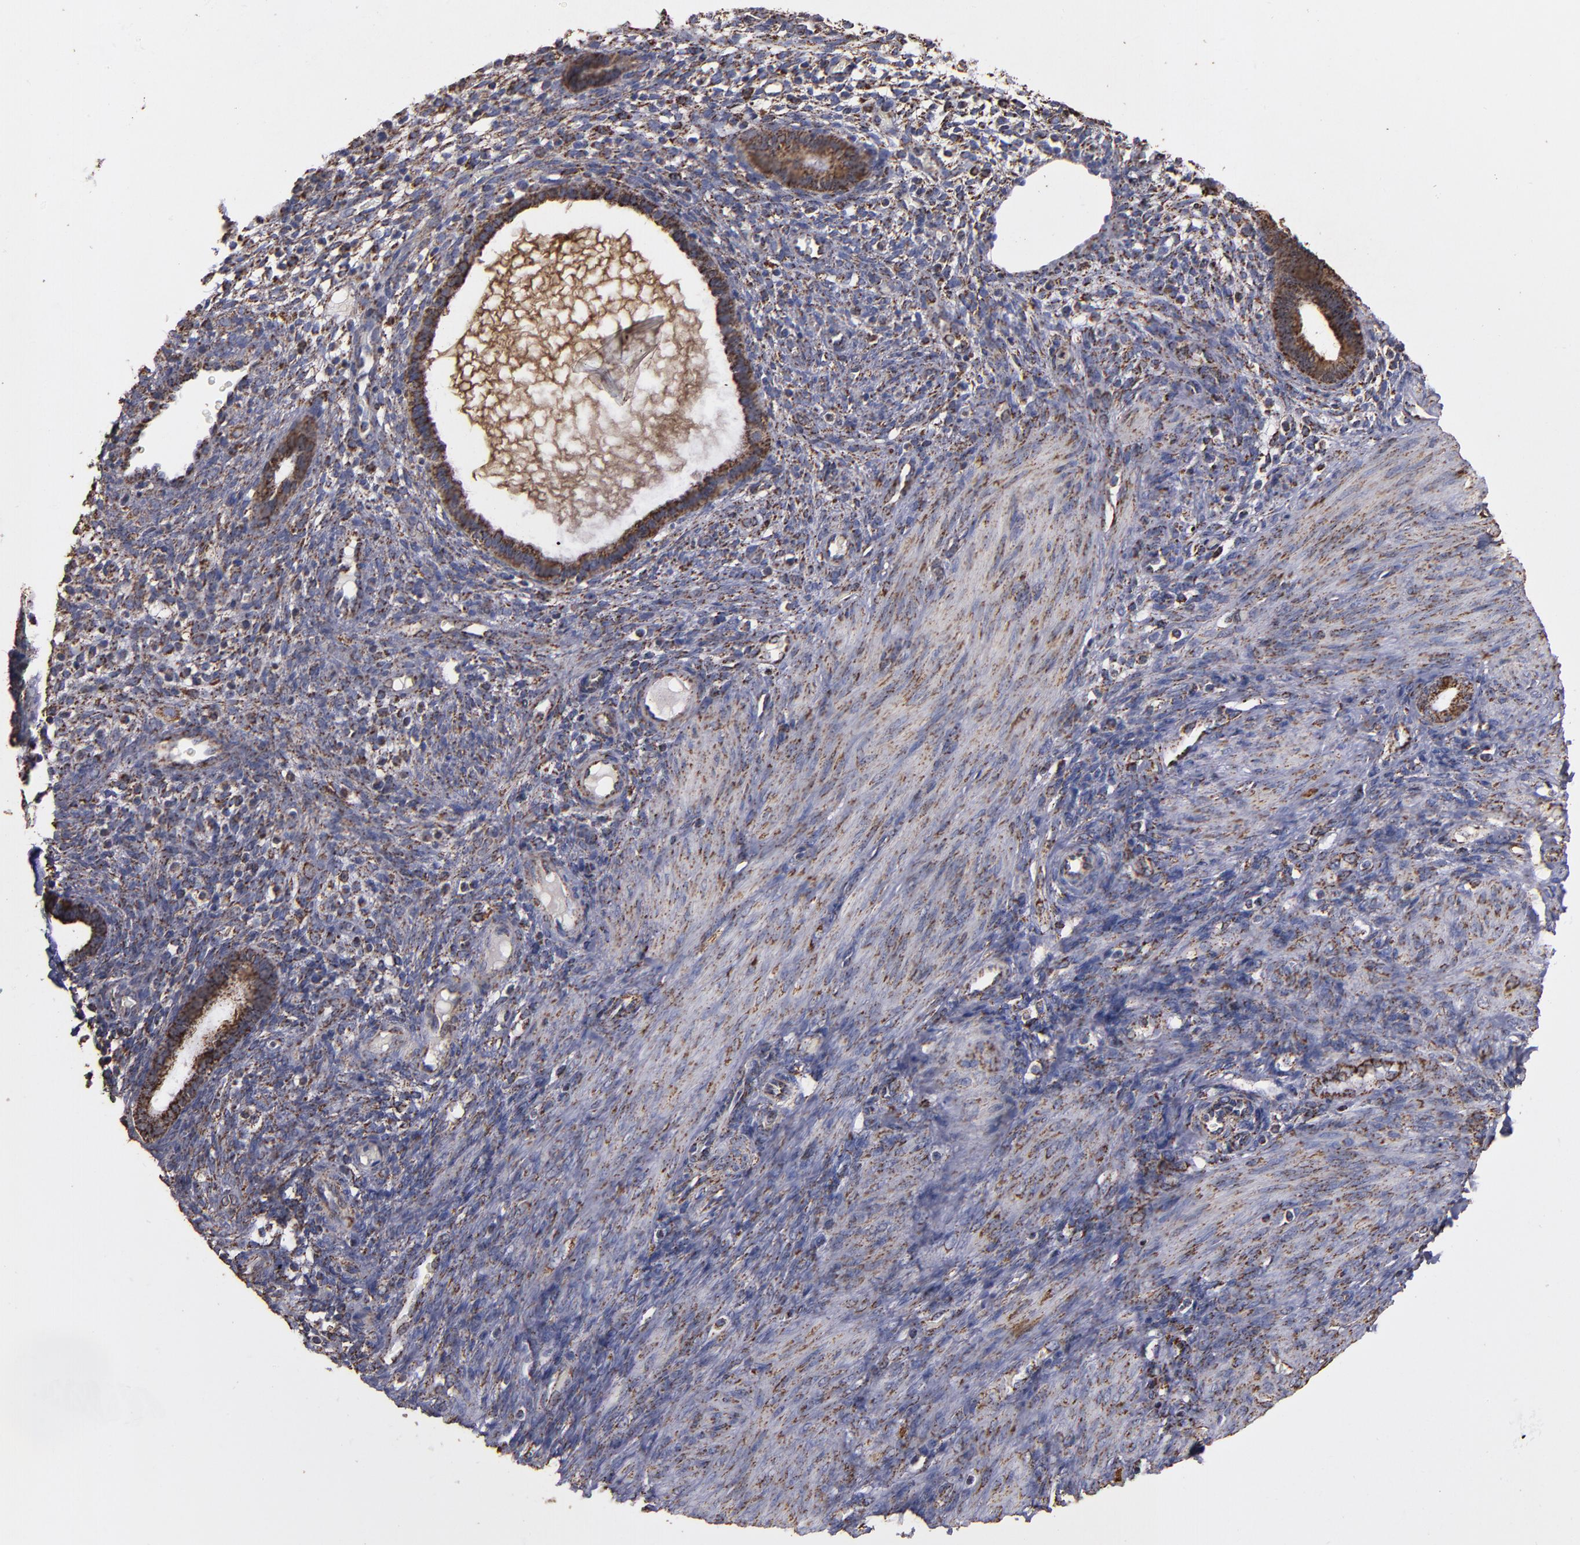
{"staining": {"intensity": "moderate", "quantity": ">75%", "location": "cytoplasmic/membranous"}, "tissue": "endometrium", "cell_type": "Cells in endometrial stroma", "image_type": "normal", "snomed": [{"axis": "morphology", "description": "Normal tissue, NOS"}, {"axis": "topography", "description": "Endometrium"}], "caption": "Immunohistochemical staining of normal endometrium displays >75% levels of moderate cytoplasmic/membranous protein staining in about >75% of cells in endometrial stroma. The staining is performed using DAB (3,3'-diaminobenzidine) brown chromogen to label protein expression. The nuclei are counter-stained blue using hematoxylin.", "gene": "SOD2", "patient": {"sex": "female", "age": 72}}